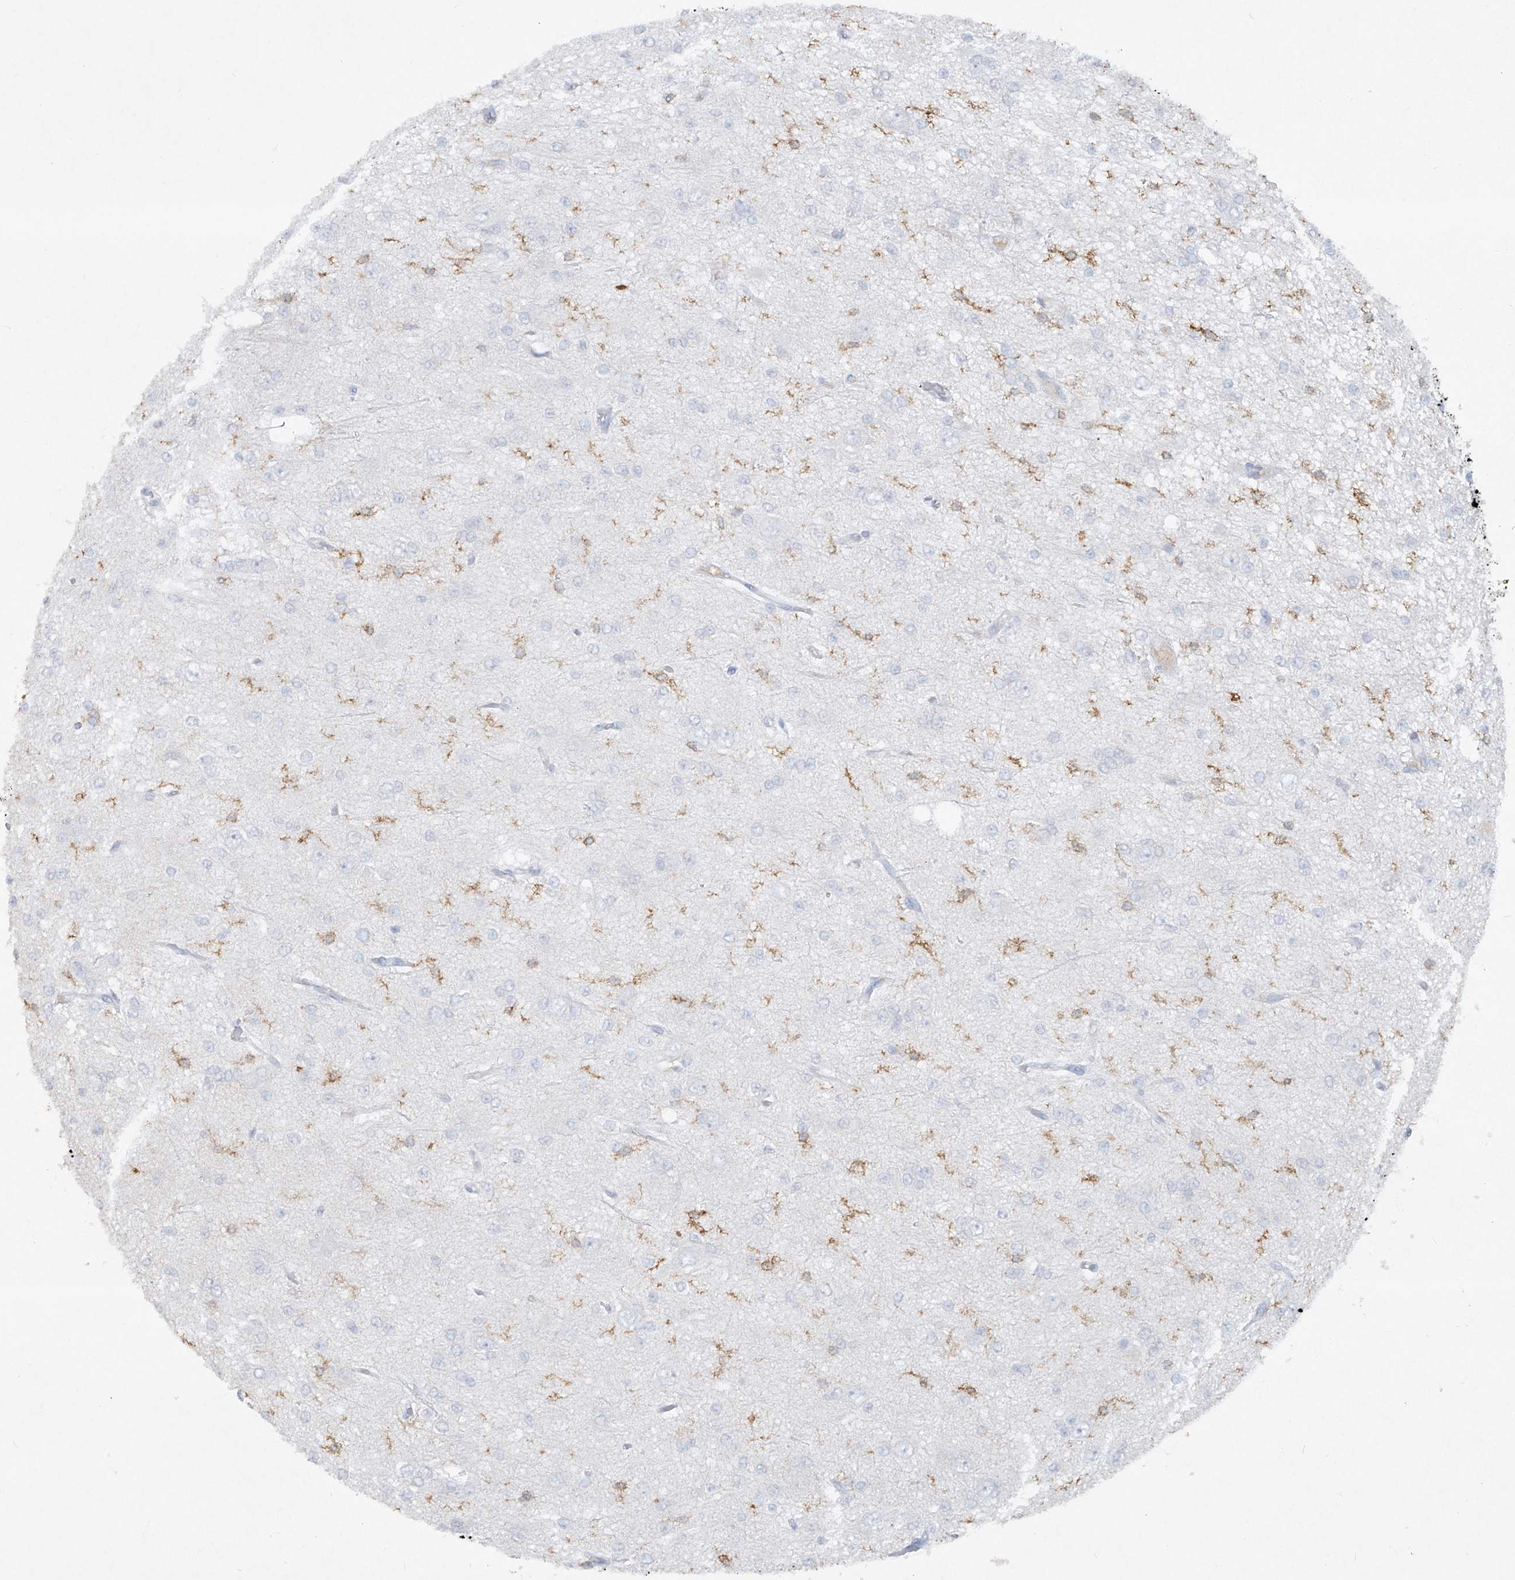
{"staining": {"intensity": "negative", "quantity": "none", "location": "none"}, "tissue": "glioma", "cell_type": "Tumor cells", "image_type": "cancer", "snomed": [{"axis": "morphology", "description": "Glioma, malignant, Low grade"}, {"axis": "topography", "description": "Brain"}], "caption": "Tumor cells are negative for brown protein staining in glioma.", "gene": "FCGR3A", "patient": {"sex": "male", "age": 38}}